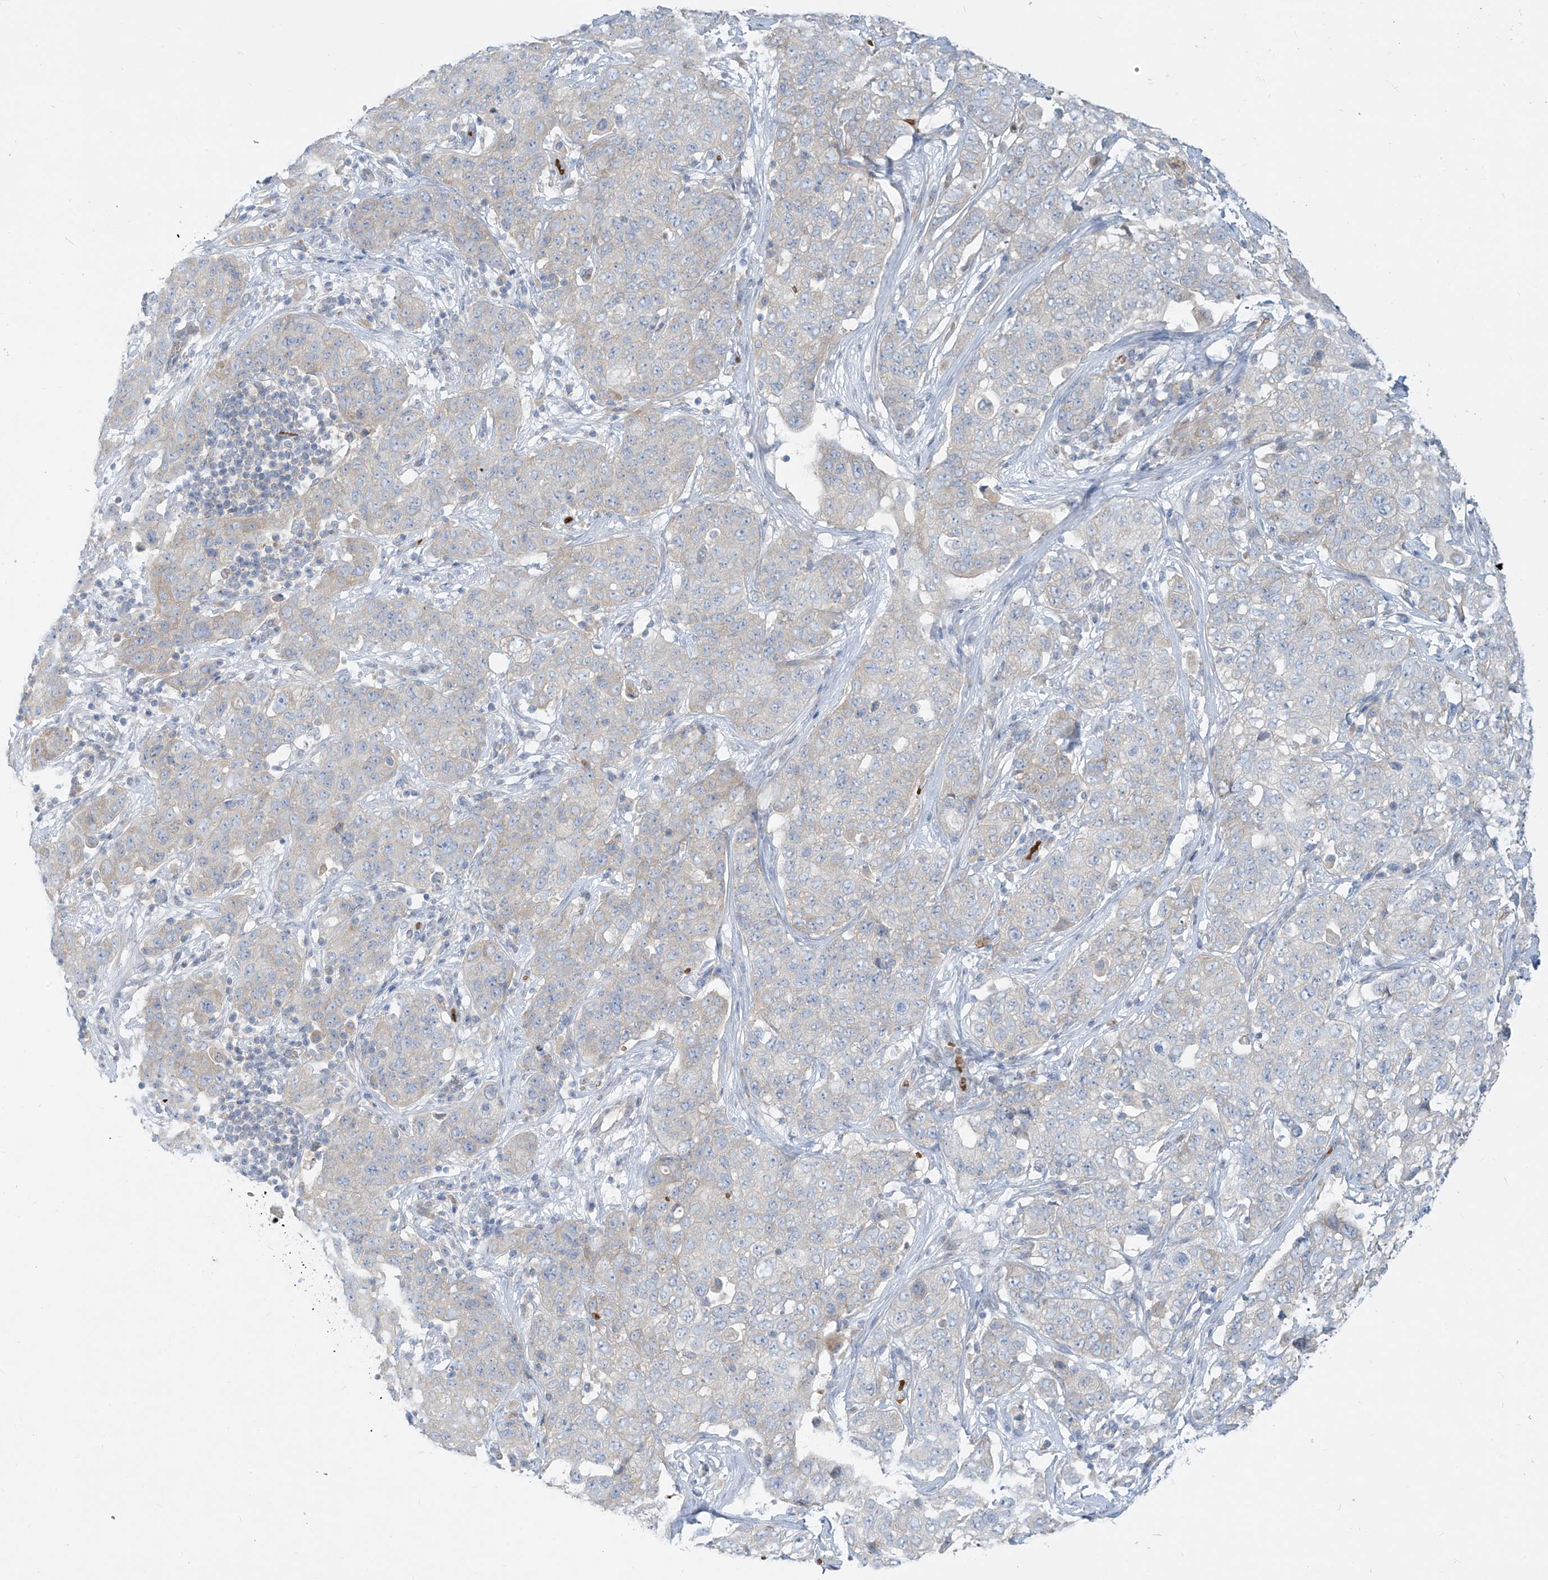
{"staining": {"intensity": "negative", "quantity": "none", "location": "none"}, "tissue": "stomach cancer", "cell_type": "Tumor cells", "image_type": "cancer", "snomed": [{"axis": "morphology", "description": "Normal tissue, NOS"}, {"axis": "morphology", "description": "Adenocarcinoma, NOS"}, {"axis": "topography", "description": "Lymph node"}, {"axis": "topography", "description": "Stomach"}], "caption": "This is a histopathology image of immunohistochemistry (IHC) staining of stomach cancer, which shows no staining in tumor cells. Nuclei are stained in blue.", "gene": "DGKQ", "patient": {"sex": "male", "age": 48}}